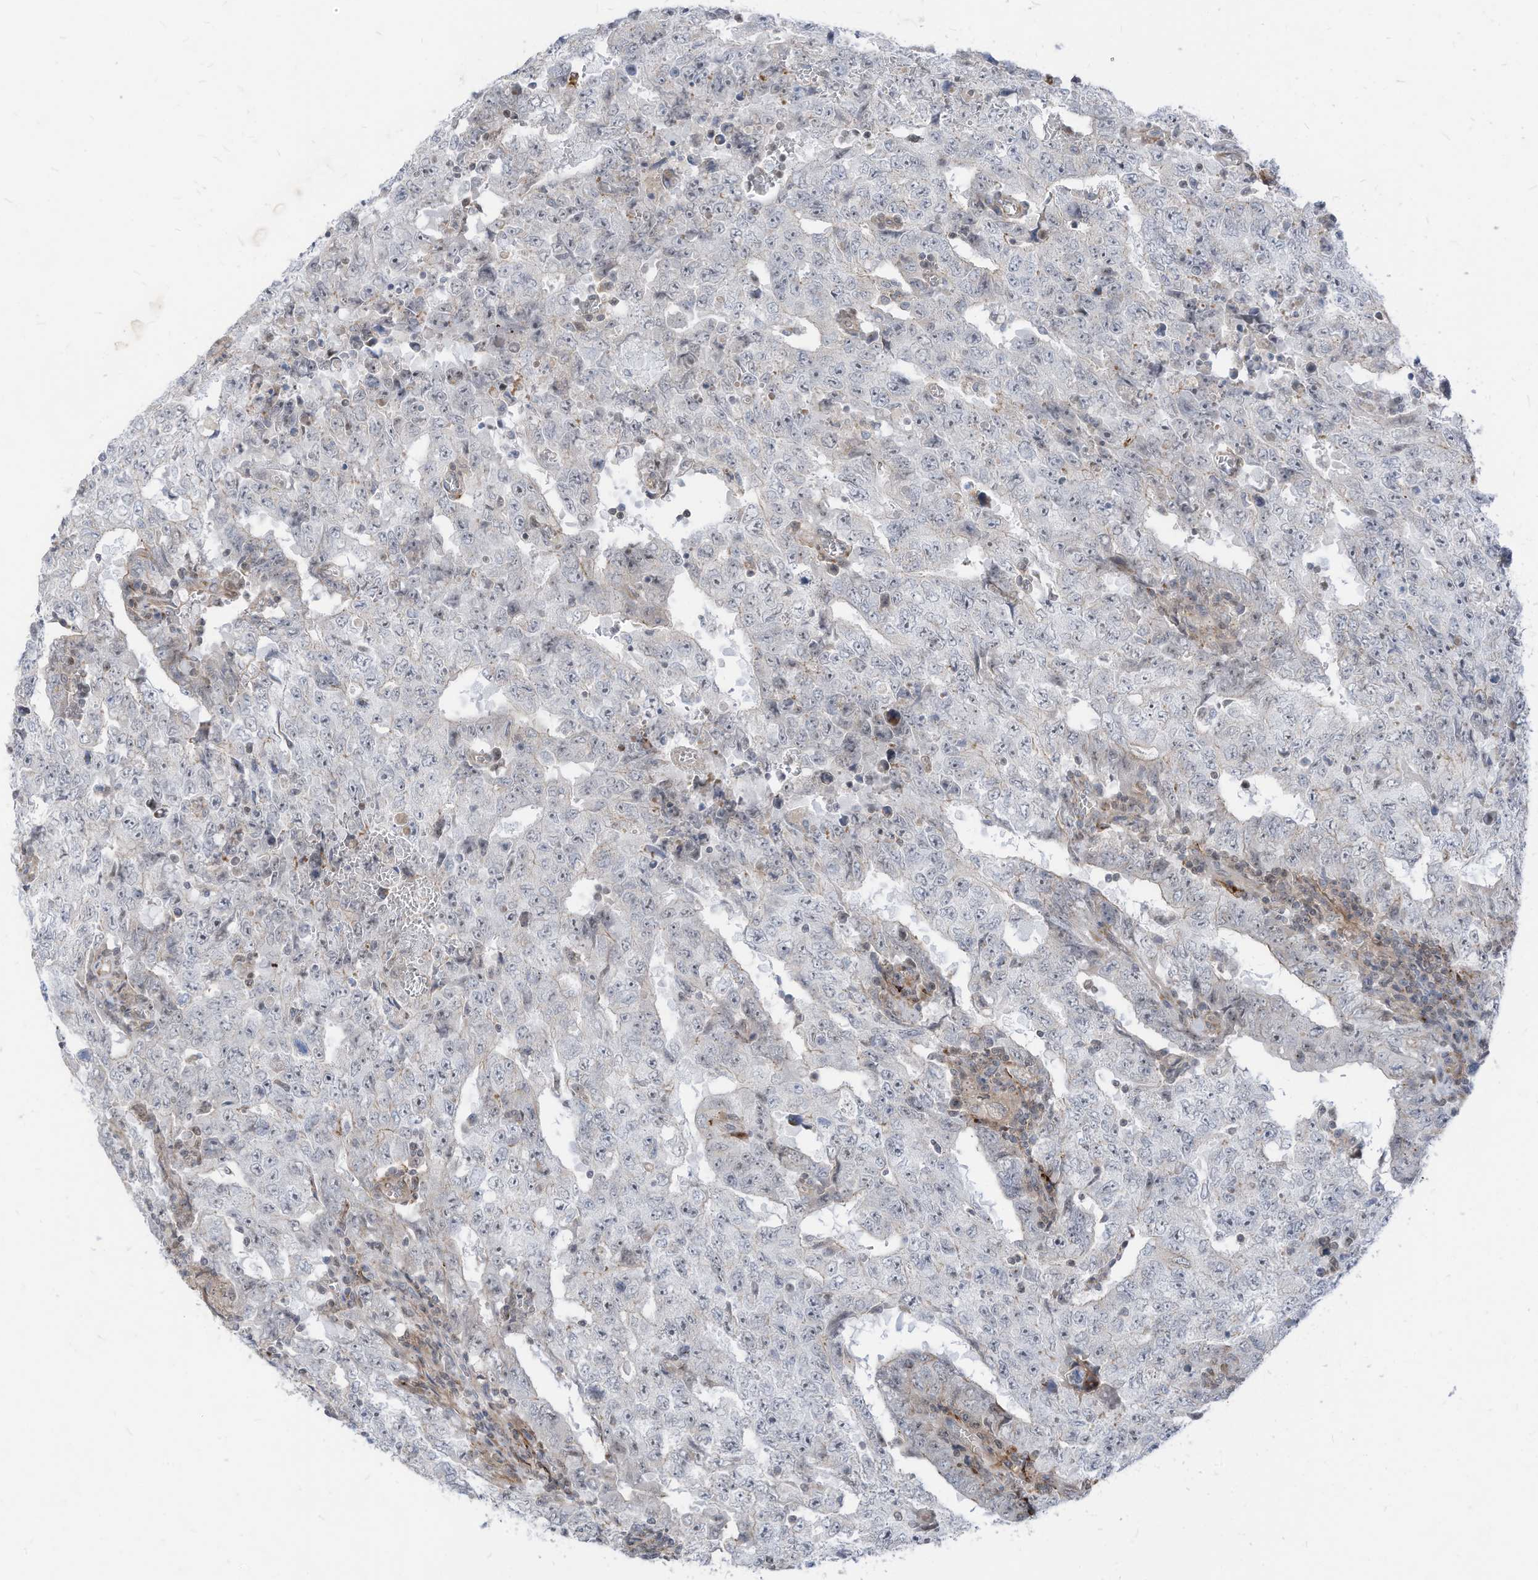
{"staining": {"intensity": "negative", "quantity": "none", "location": "none"}, "tissue": "testis cancer", "cell_type": "Tumor cells", "image_type": "cancer", "snomed": [{"axis": "morphology", "description": "Carcinoma, Embryonal, NOS"}, {"axis": "topography", "description": "Testis"}], "caption": "Protein analysis of testis cancer demonstrates no significant staining in tumor cells.", "gene": "GPATCH3", "patient": {"sex": "male", "age": 26}}